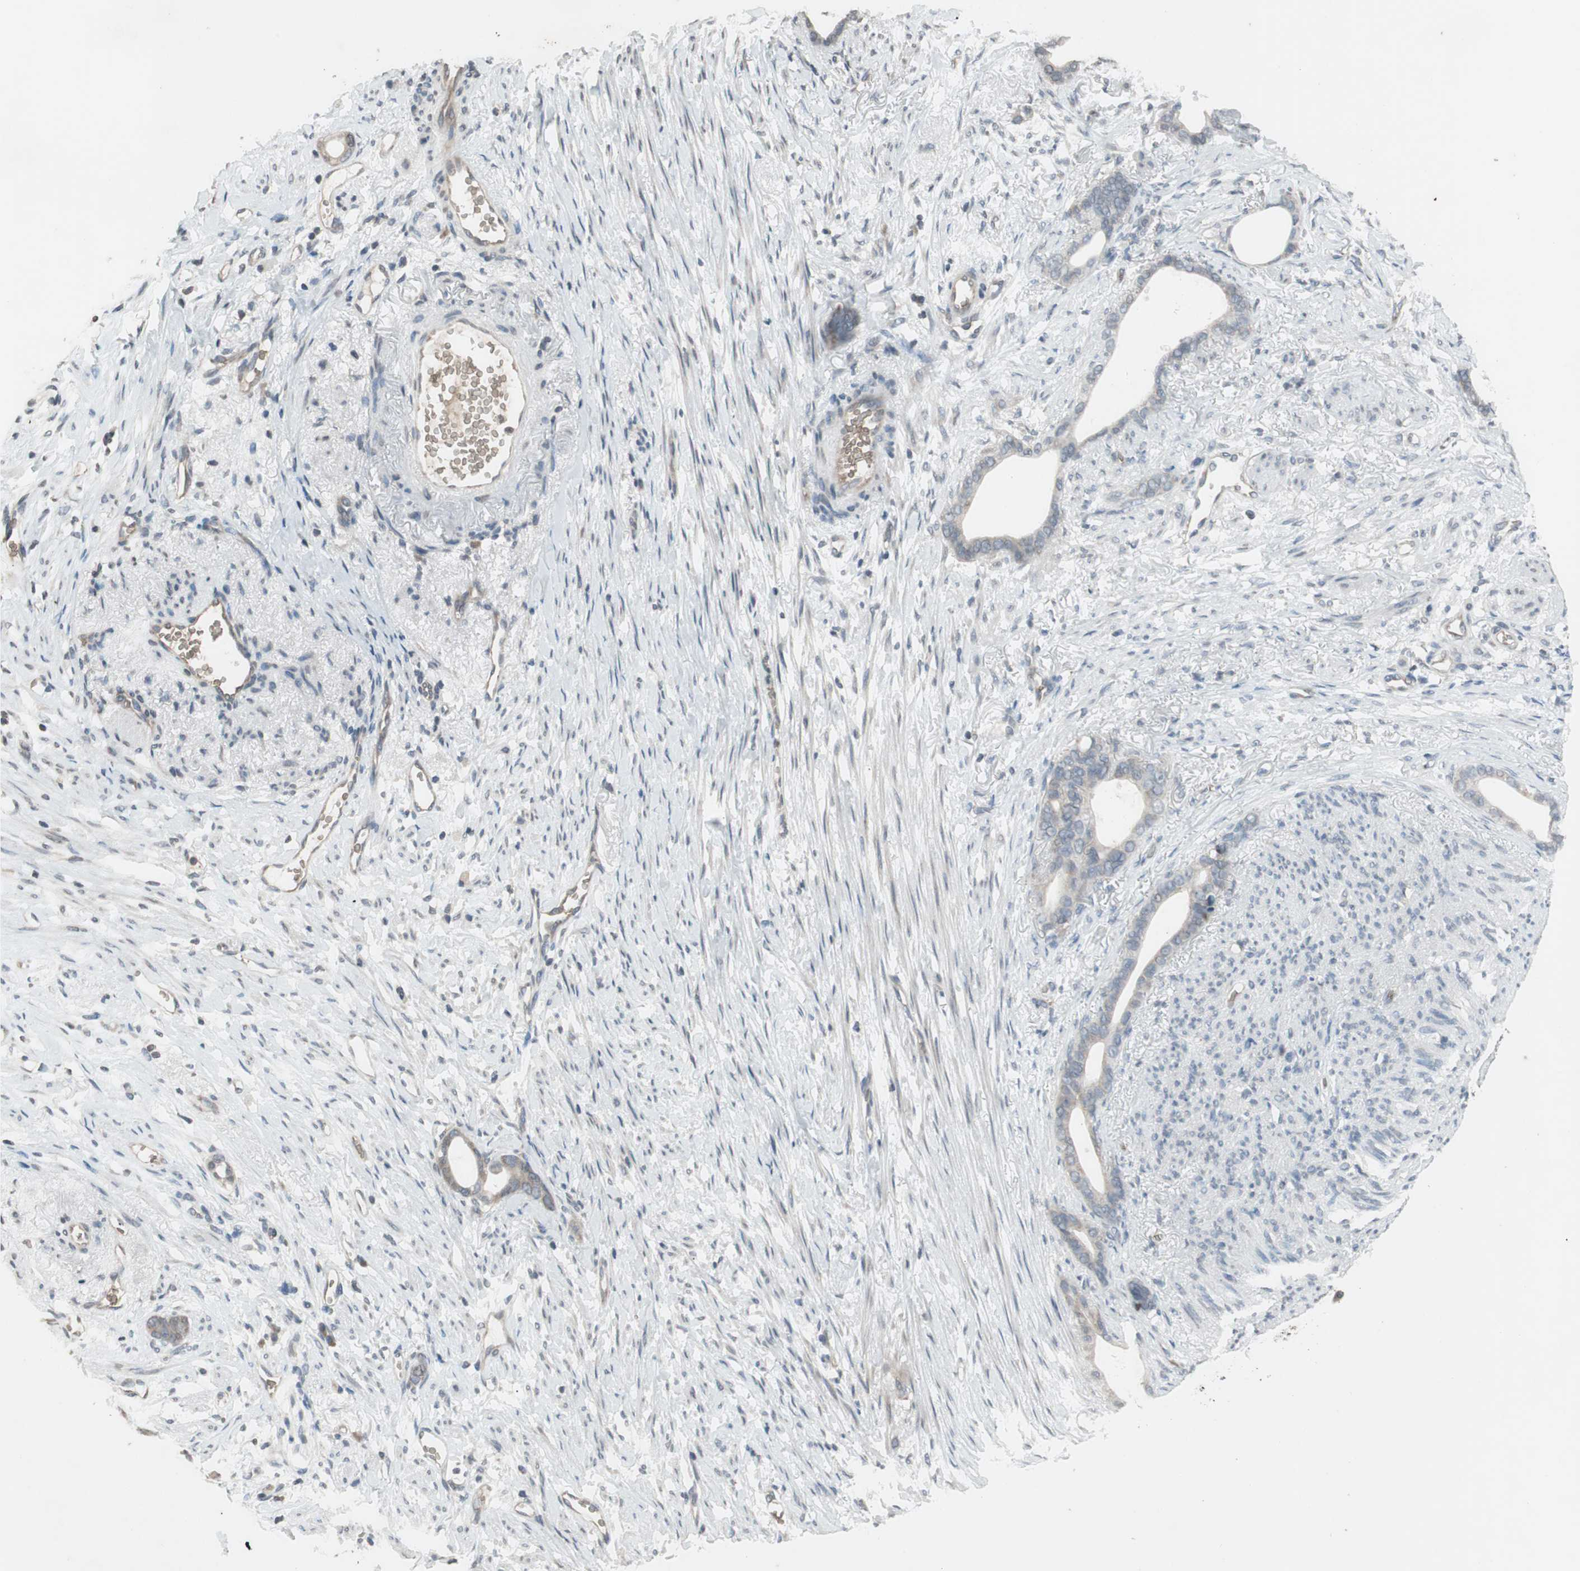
{"staining": {"intensity": "weak", "quantity": "25%-75%", "location": "cytoplasmic/membranous"}, "tissue": "stomach cancer", "cell_type": "Tumor cells", "image_type": "cancer", "snomed": [{"axis": "morphology", "description": "Adenocarcinoma, NOS"}, {"axis": "topography", "description": "Stomach"}], "caption": "Stomach cancer (adenocarcinoma) tissue displays weak cytoplasmic/membranous staining in approximately 25%-75% of tumor cells", "gene": "GYPC", "patient": {"sex": "female", "age": 75}}